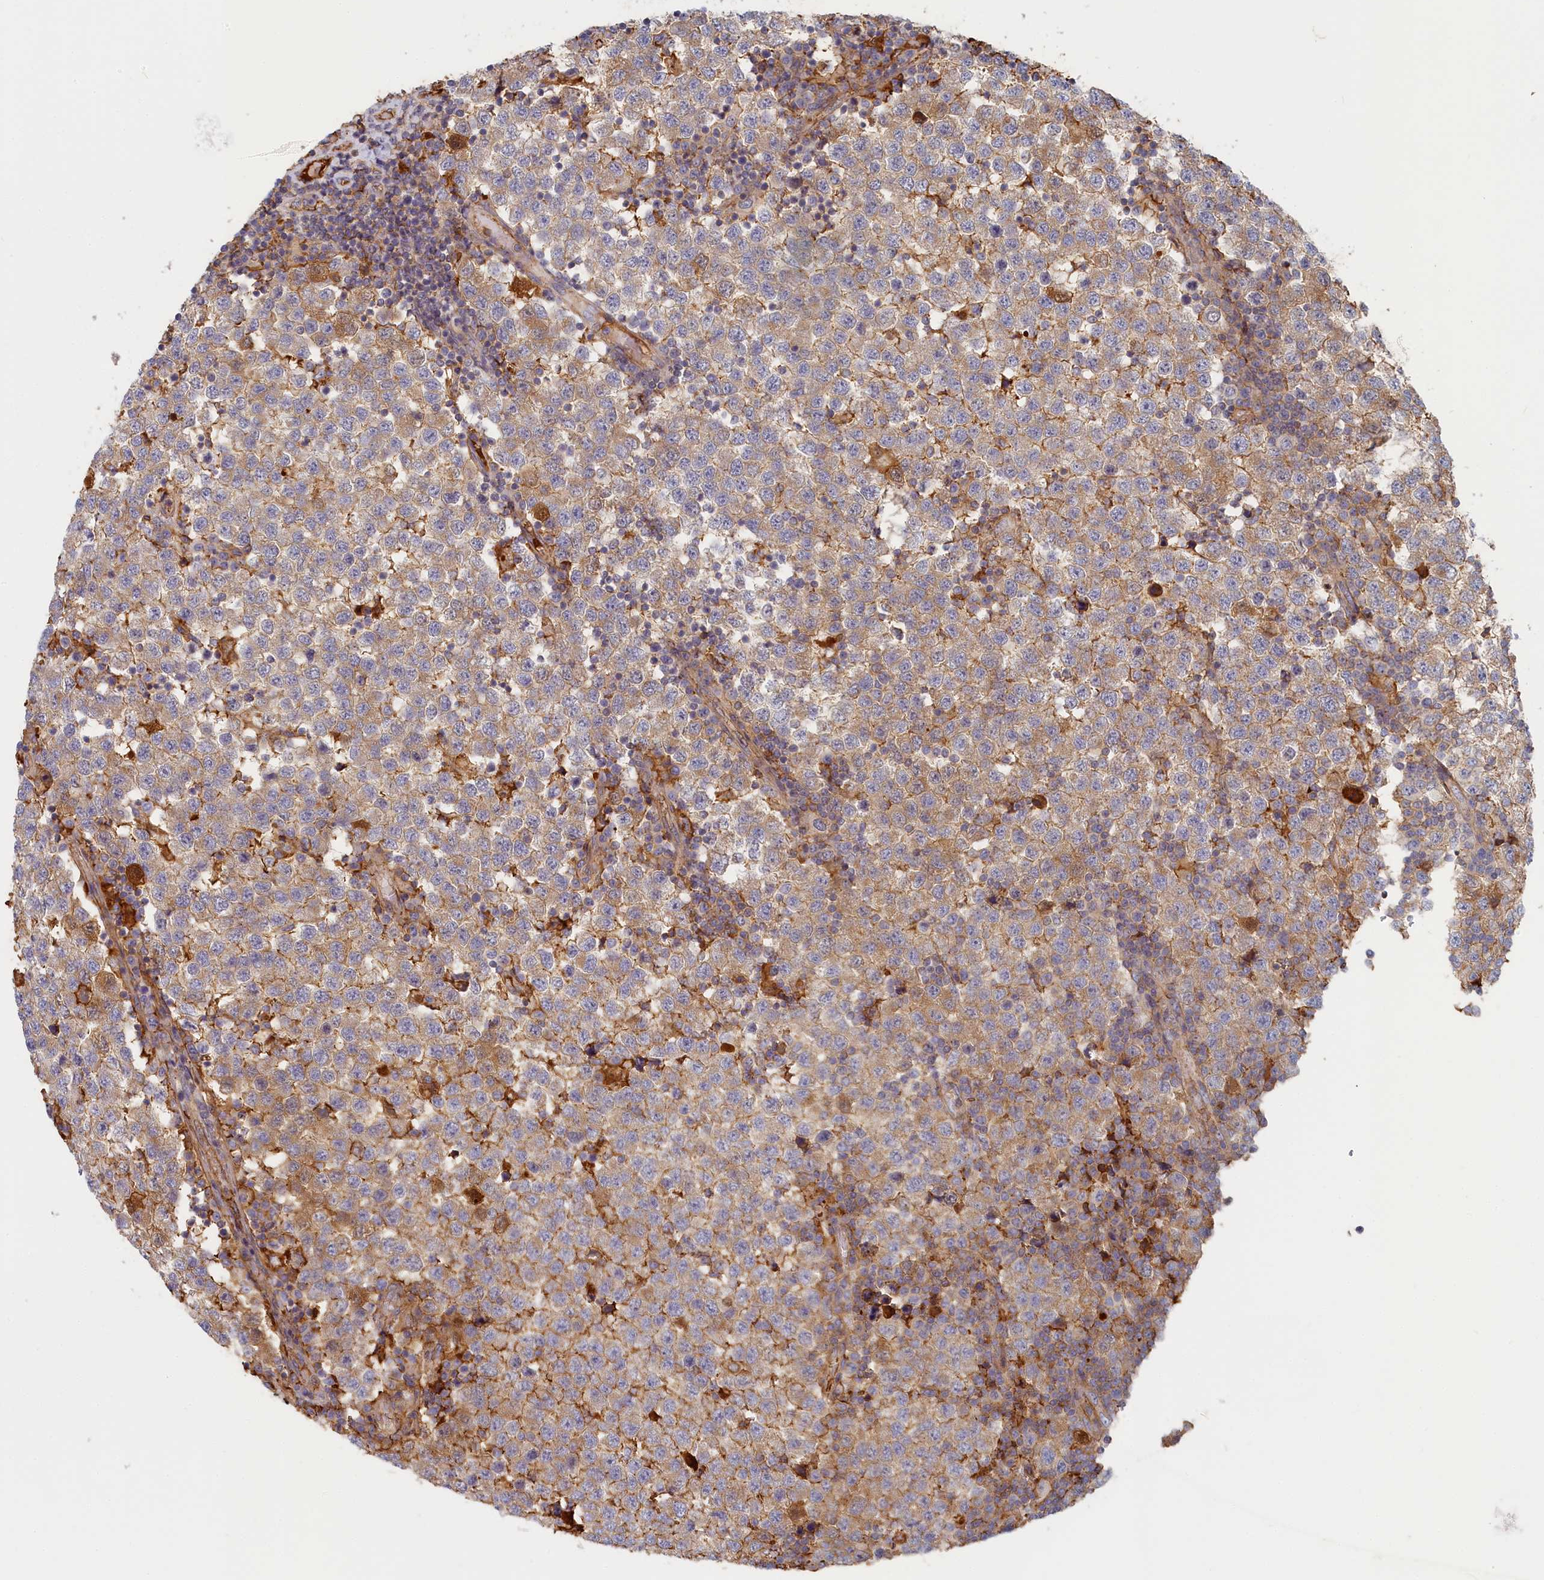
{"staining": {"intensity": "moderate", "quantity": "<25%", "location": "cytoplasmic/membranous"}, "tissue": "testis cancer", "cell_type": "Tumor cells", "image_type": "cancer", "snomed": [{"axis": "morphology", "description": "Seminoma, NOS"}, {"axis": "topography", "description": "Testis"}], "caption": "Human seminoma (testis) stained with a brown dye shows moderate cytoplasmic/membranous positive positivity in approximately <25% of tumor cells.", "gene": "STX16", "patient": {"sex": "male", "age": 34}}